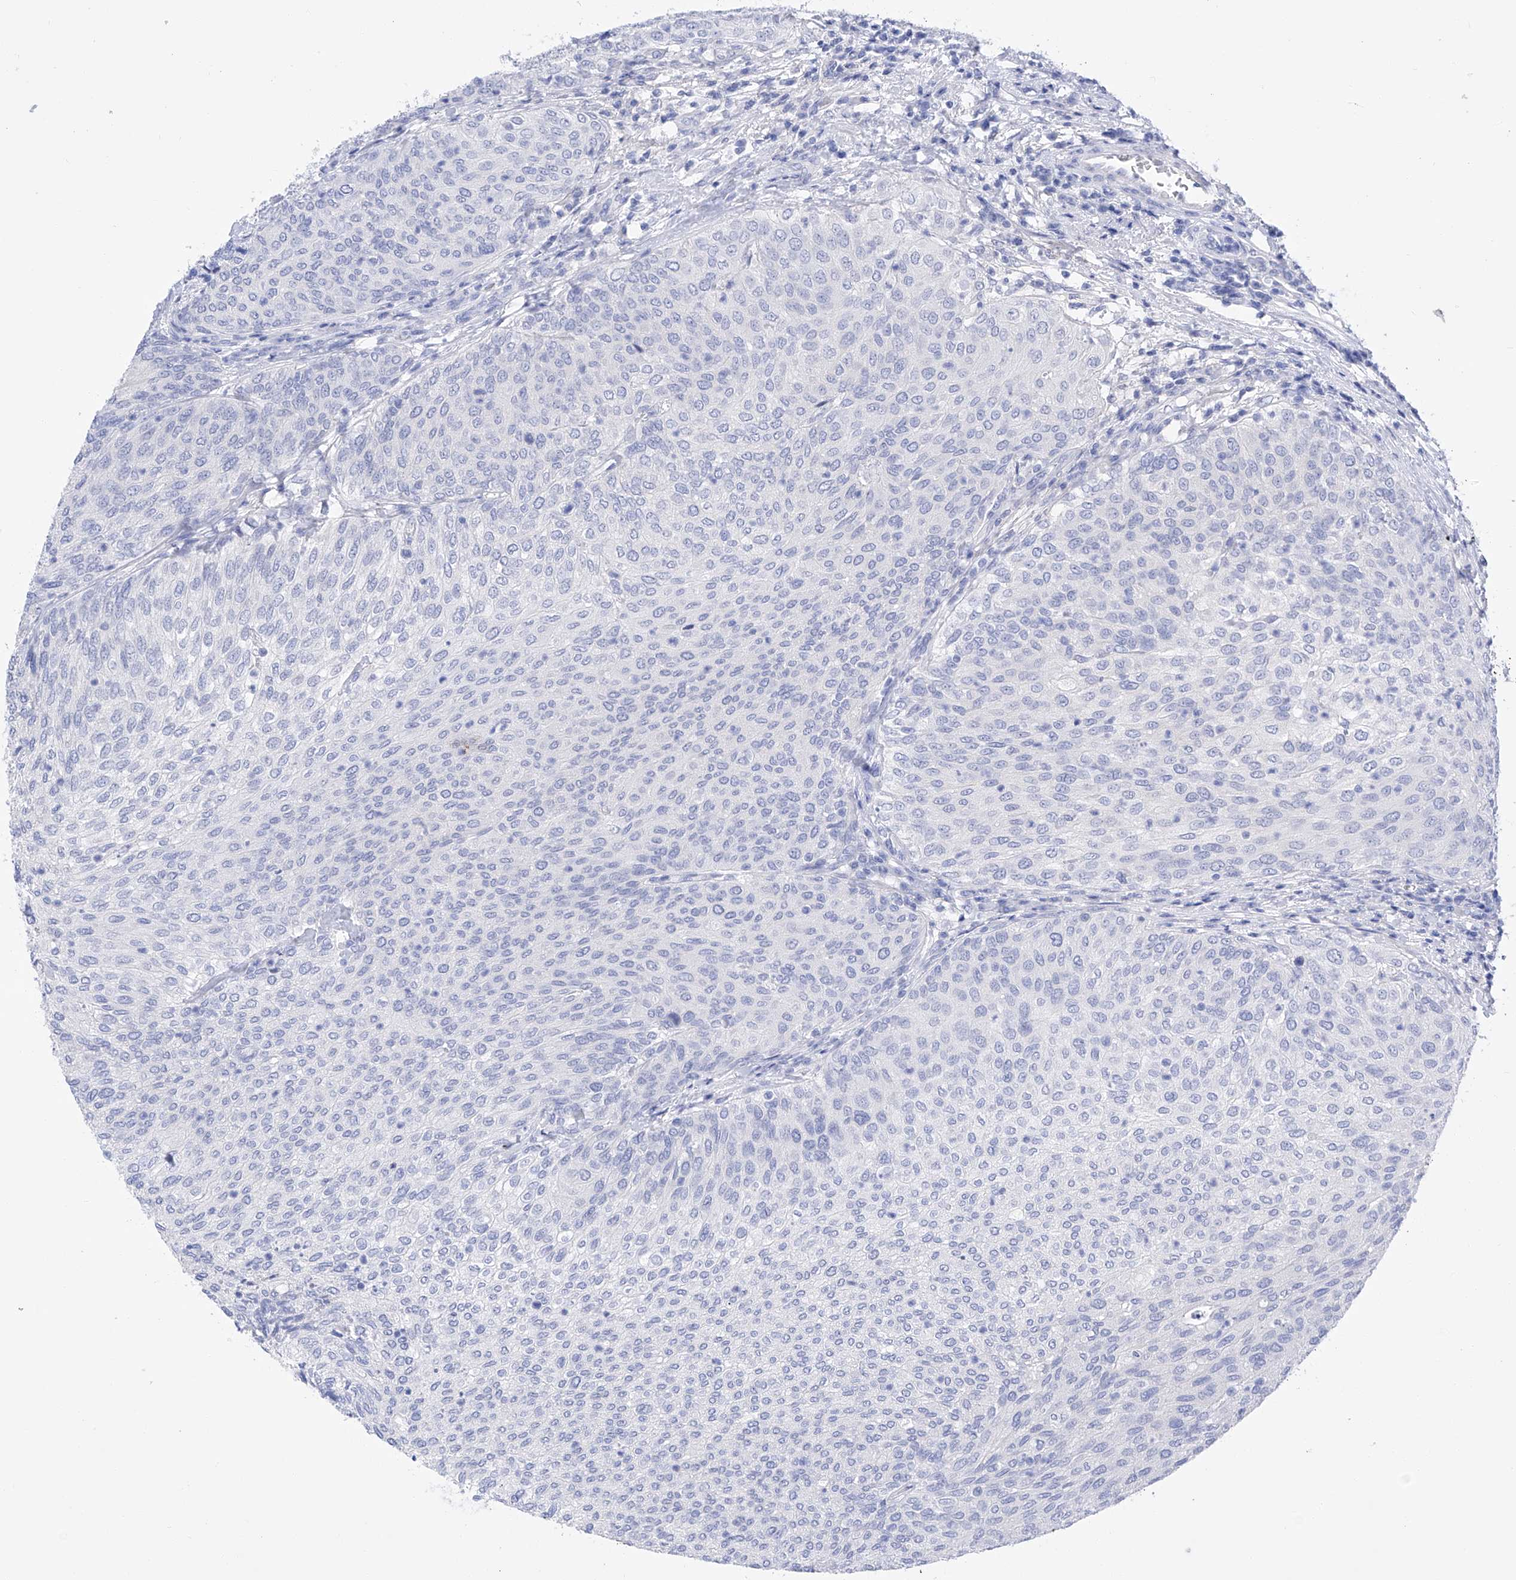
{"staining": {"intensity": "negative", "quantity": "none", "location": "none"}, "tissue": "urothelial cancer", "cell_type": "Tumor cells", "image_type": "cancer", "snomed": [{"axis": "morphology", "description": "Urothelial carcinoma, Low grade"}, {"axis": "topography", "description": "Urinary bladder"}], "caption": "There is no significant staining in tumor cells of urothelial cancer.", "gene": "FLG", "patient": {"sex": "female", "age": 79}}